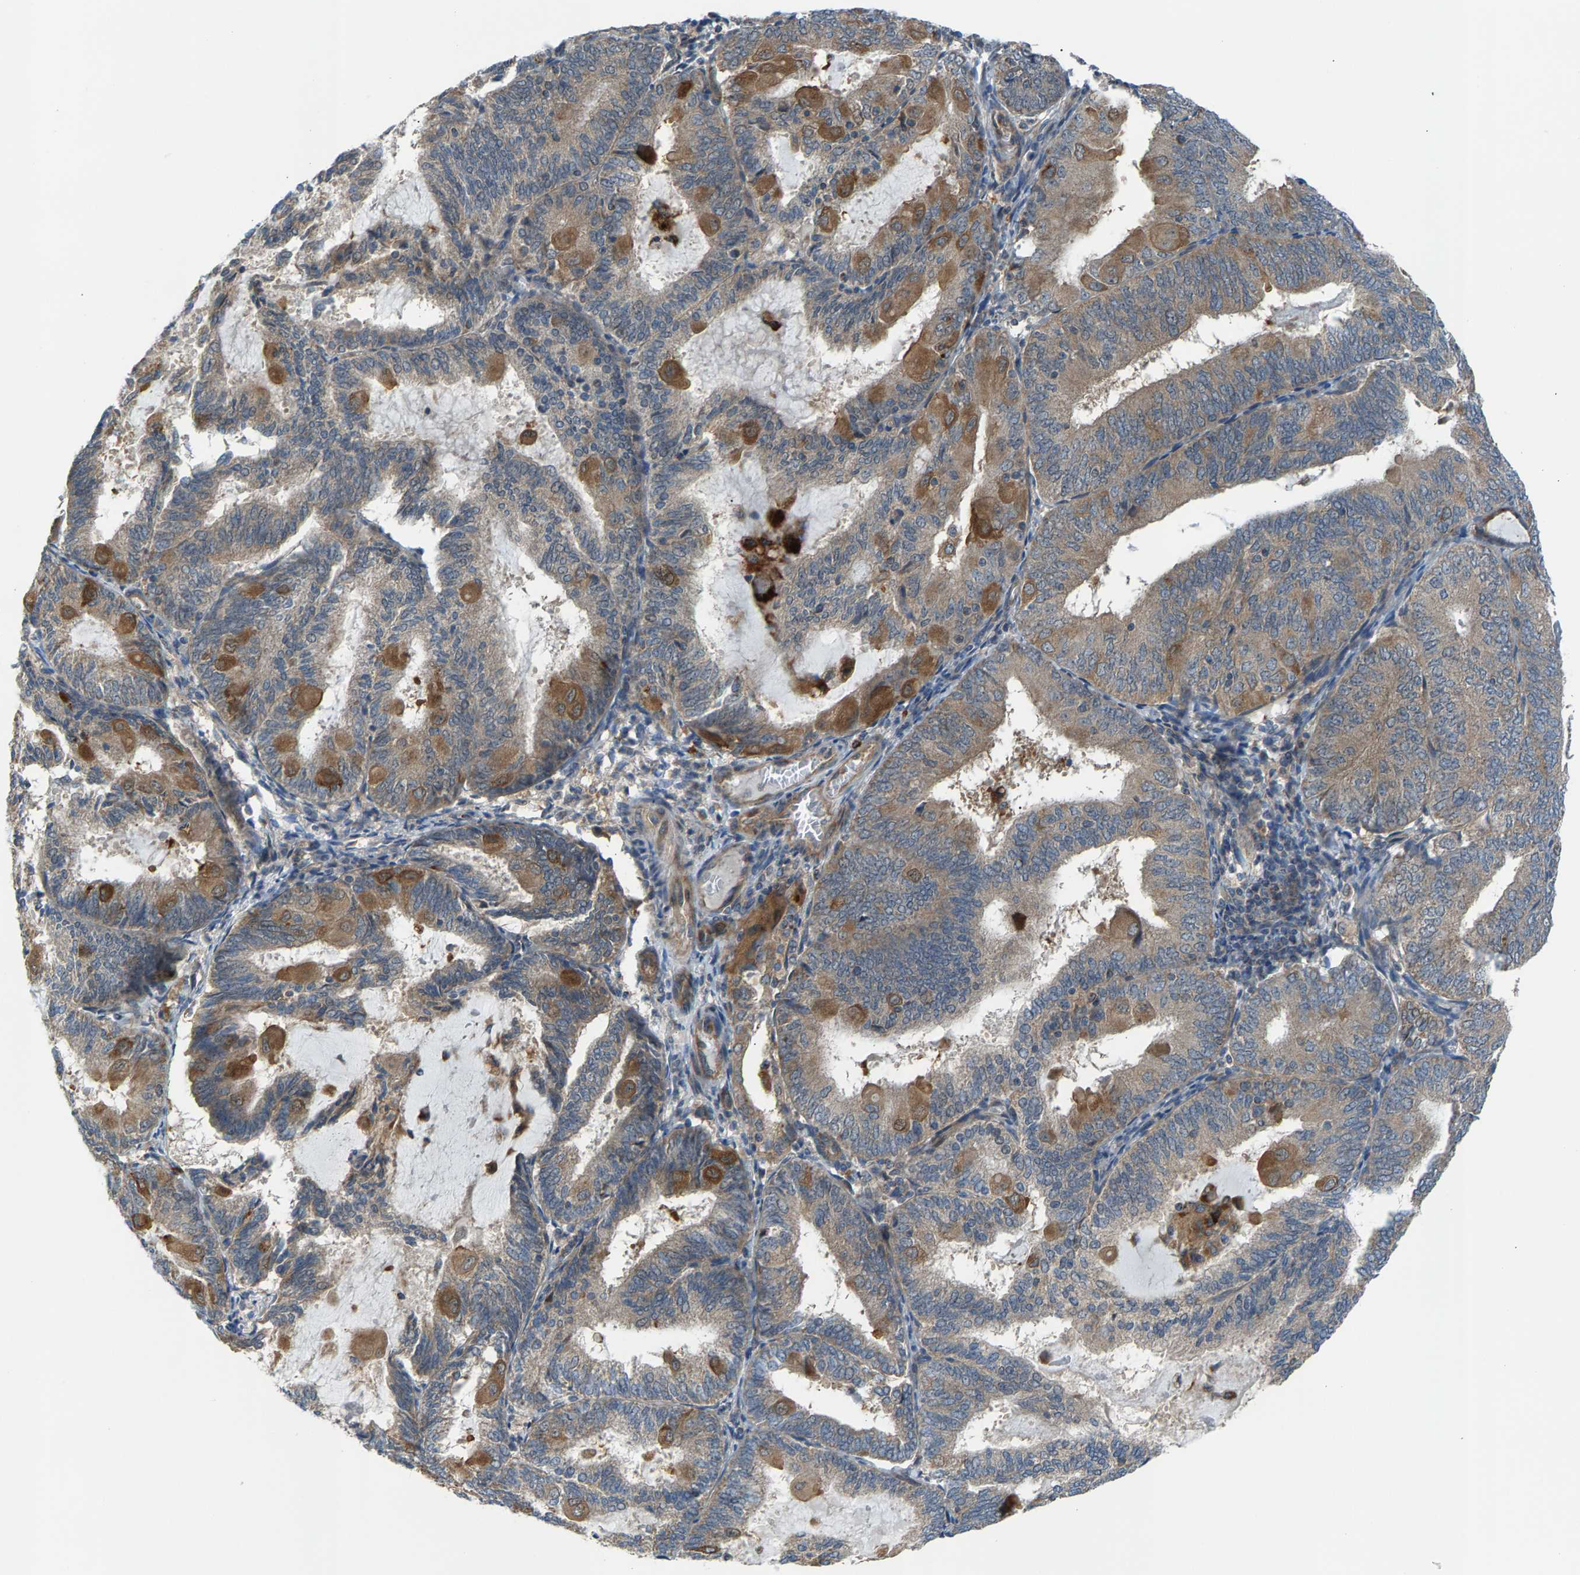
{"staining": {"intensity": "moderate", "quantity": "25%-75%", "location": "cytoplasmic/membranous"}, "tissue": "endometrial cancer", "cell_type": "Tumor cells", "image_type": "cancer", "snomed": [{"axis": "morphology", "description": "Adenocarcinoma, NOS"}, {"axis": "topography", "description": "Endometrium"}], "caption": "A histopathology image of endometrial cancer stained for a protein exhibits moderate cytoplasmic/membranous brown staining in tumor cells.", "gene": "PDCL", "patient": {"sex": "female", "age": 81}}